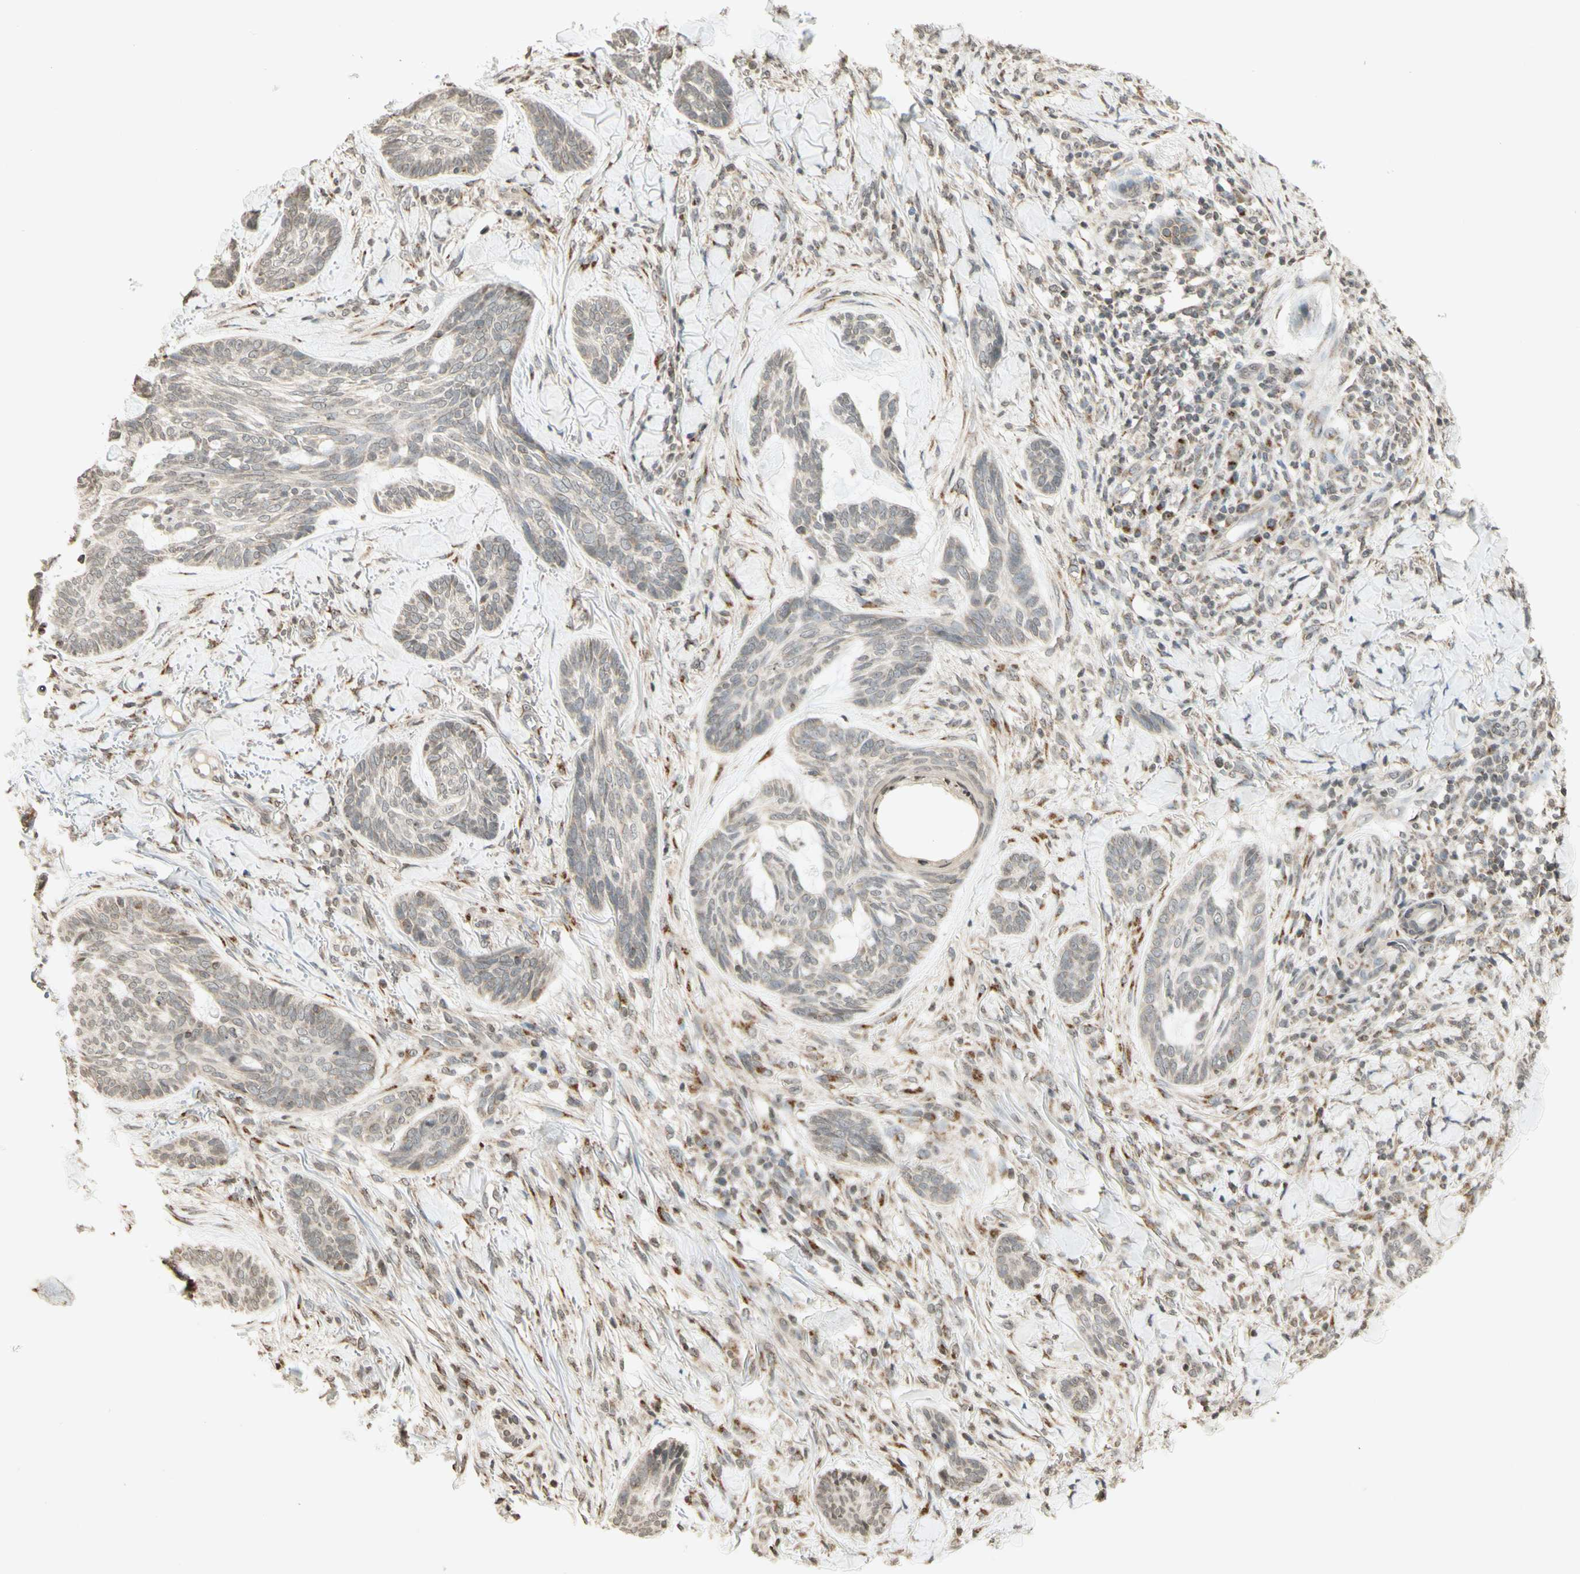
{"staining": {"intensity": "weak", "quantity": "<25%", "location": "cytoplasmic/membranous"}, "tissue": "skin cancer", "cell_type": "Tumor cells", "image_type": "cancer", "snomed": [{"axis": "morphology", "description": "Basal cell carcinoma"}, {"axis": "topography", "description": "Skin"}], "caption": "High magnification brightfield microscopy of skin cancer stained with DAB (3,3'-diaminobenzidine) (brown) and counterstained with hematoxylin (blue): tumor cells show no significant expression.", "gene": "CCNI", "patient": {"sex": "male", "age": 43}}